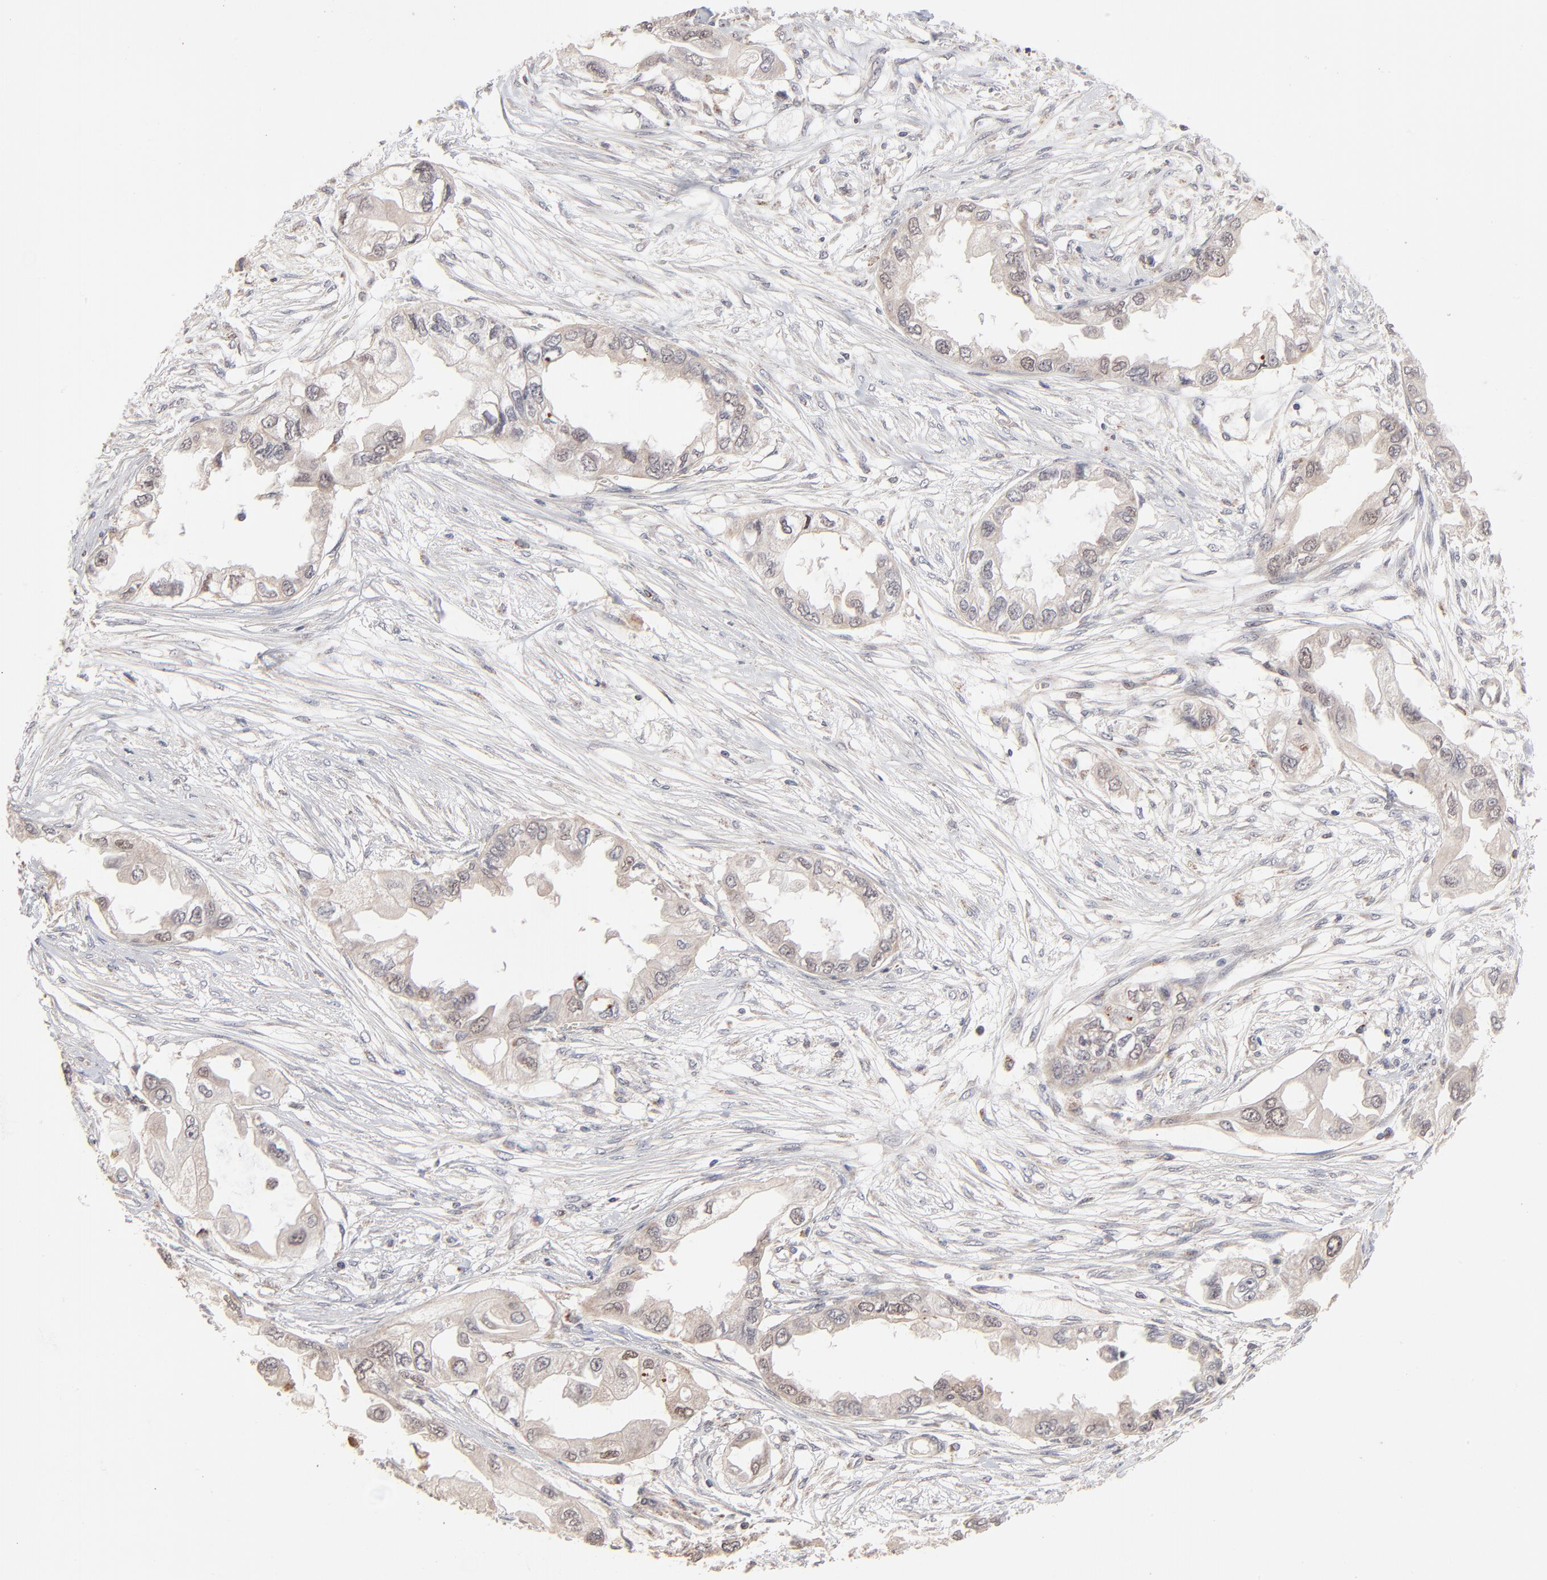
{"staining": {"intensity": "weak", "quantity": "25%-75%", "location": "cytoplasmic/membranous,nuclear"}, "tissue": "endometrial cancer", "cell_type": "Tumor cells", "image_type": "cancer", "snomed": [{"axis": "morphology", "description": "Adenocarcinoma, NOS"}, {"axis": "topography", "description": "Endometrium"}], "caption": "Immunohistochemical staining of endometrial cancer (adenocarcinoma) exhibits low levels of weak cytoplasmic/membranous and nuclear staining in approximately 25%-75% of tumor cells.", "gene": "MSL2", "patient": {"sex": "female", "age": 67}}